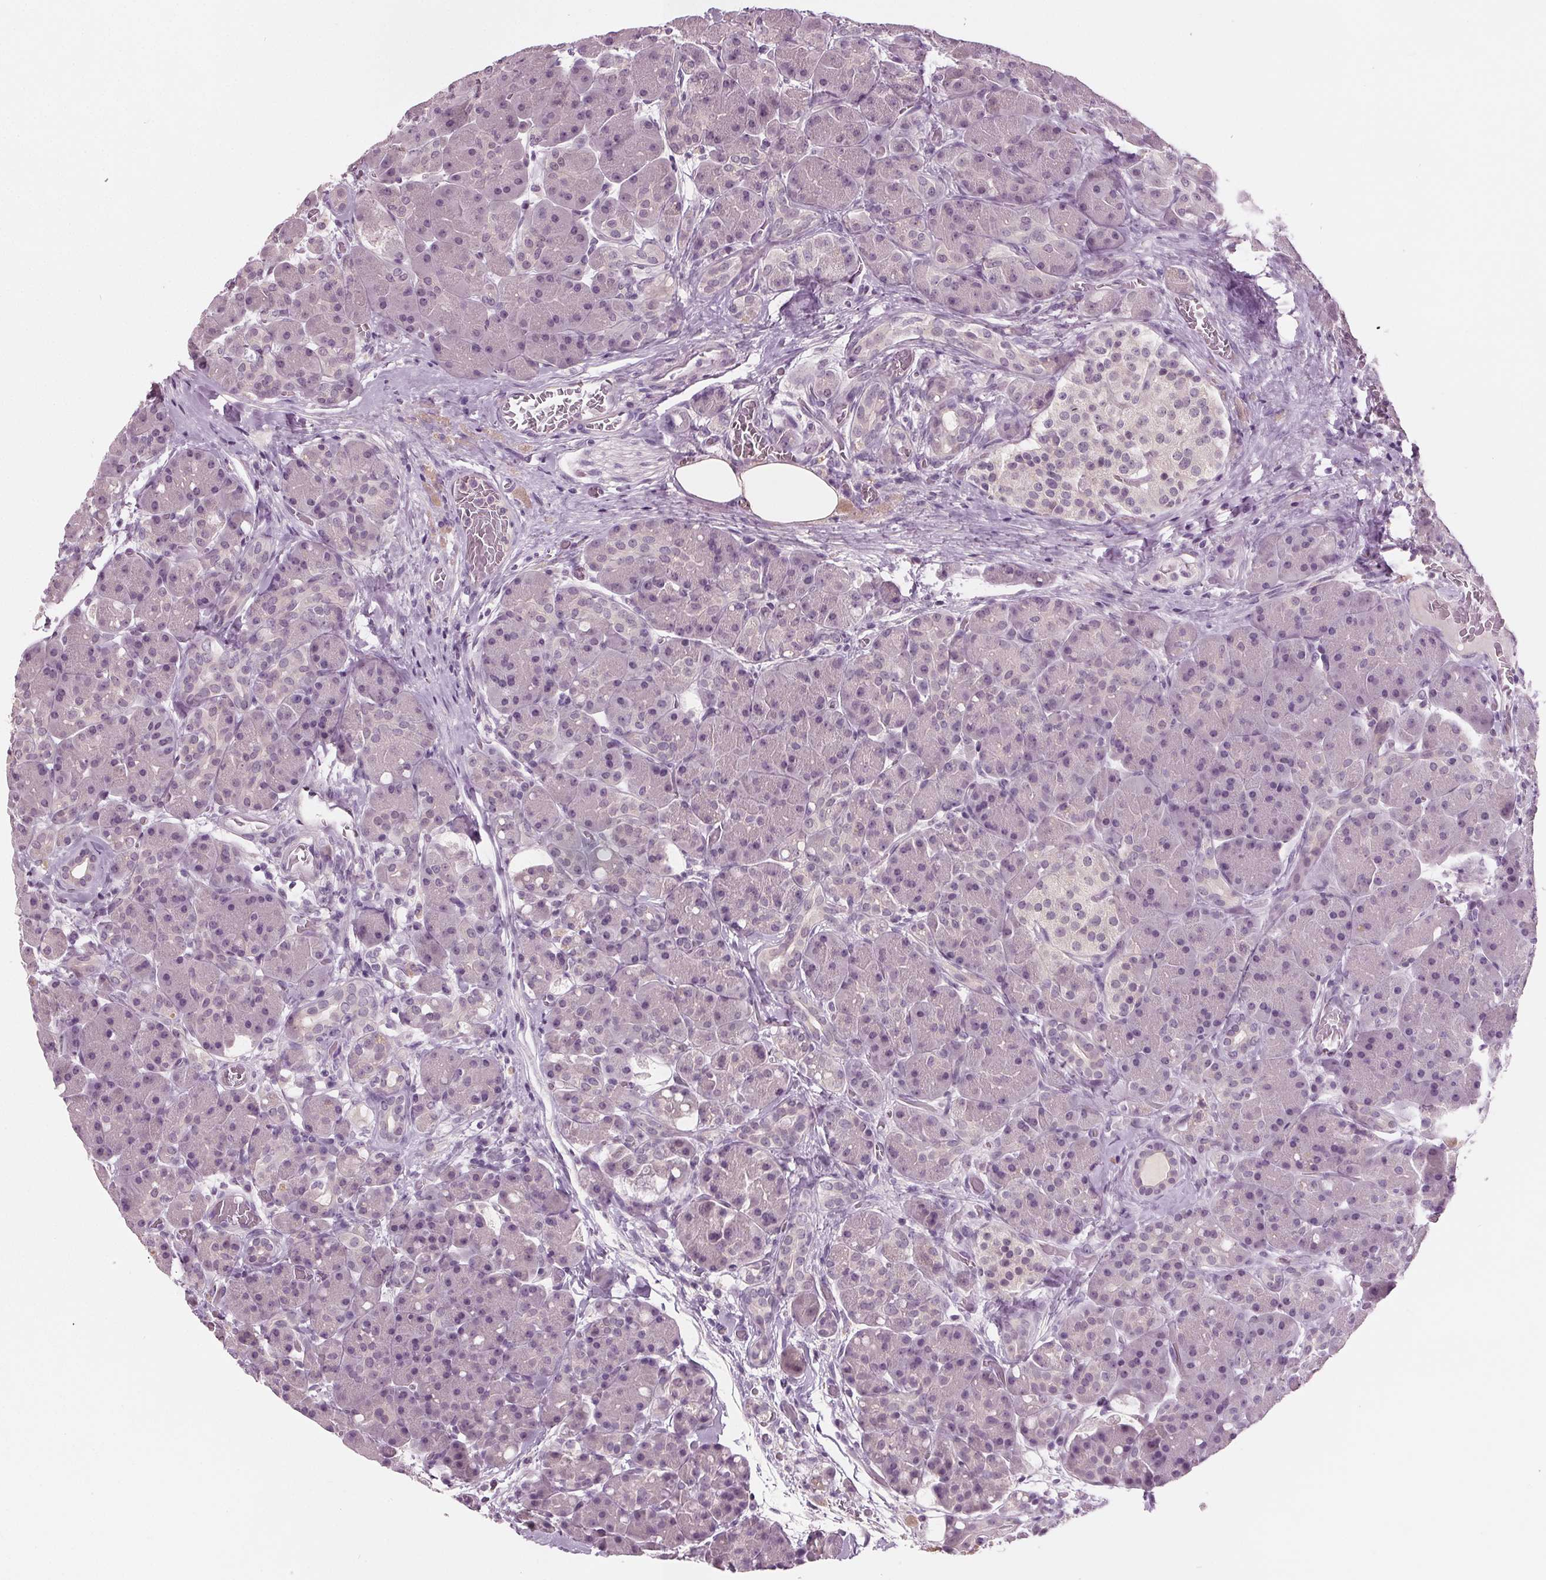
{"staining": {"intensity": "negative", "quantity": "none", "location": "none"}, "tissue": "pancreas", "cell_type": "Exocrine glandular cells", "image_type": "normal", "snomed": [{"axis": "morphology", "description": "Normal tissue, NOS"}, {"axis": "topography", "description": "Pancreas"}], "caption": "Immunohistochemical staining of unremarkable human pancreas shows no significant positivity in exocrine glandular cells.", "gene": "TKFC", "patient": {"sex": "male", "age": 55}}